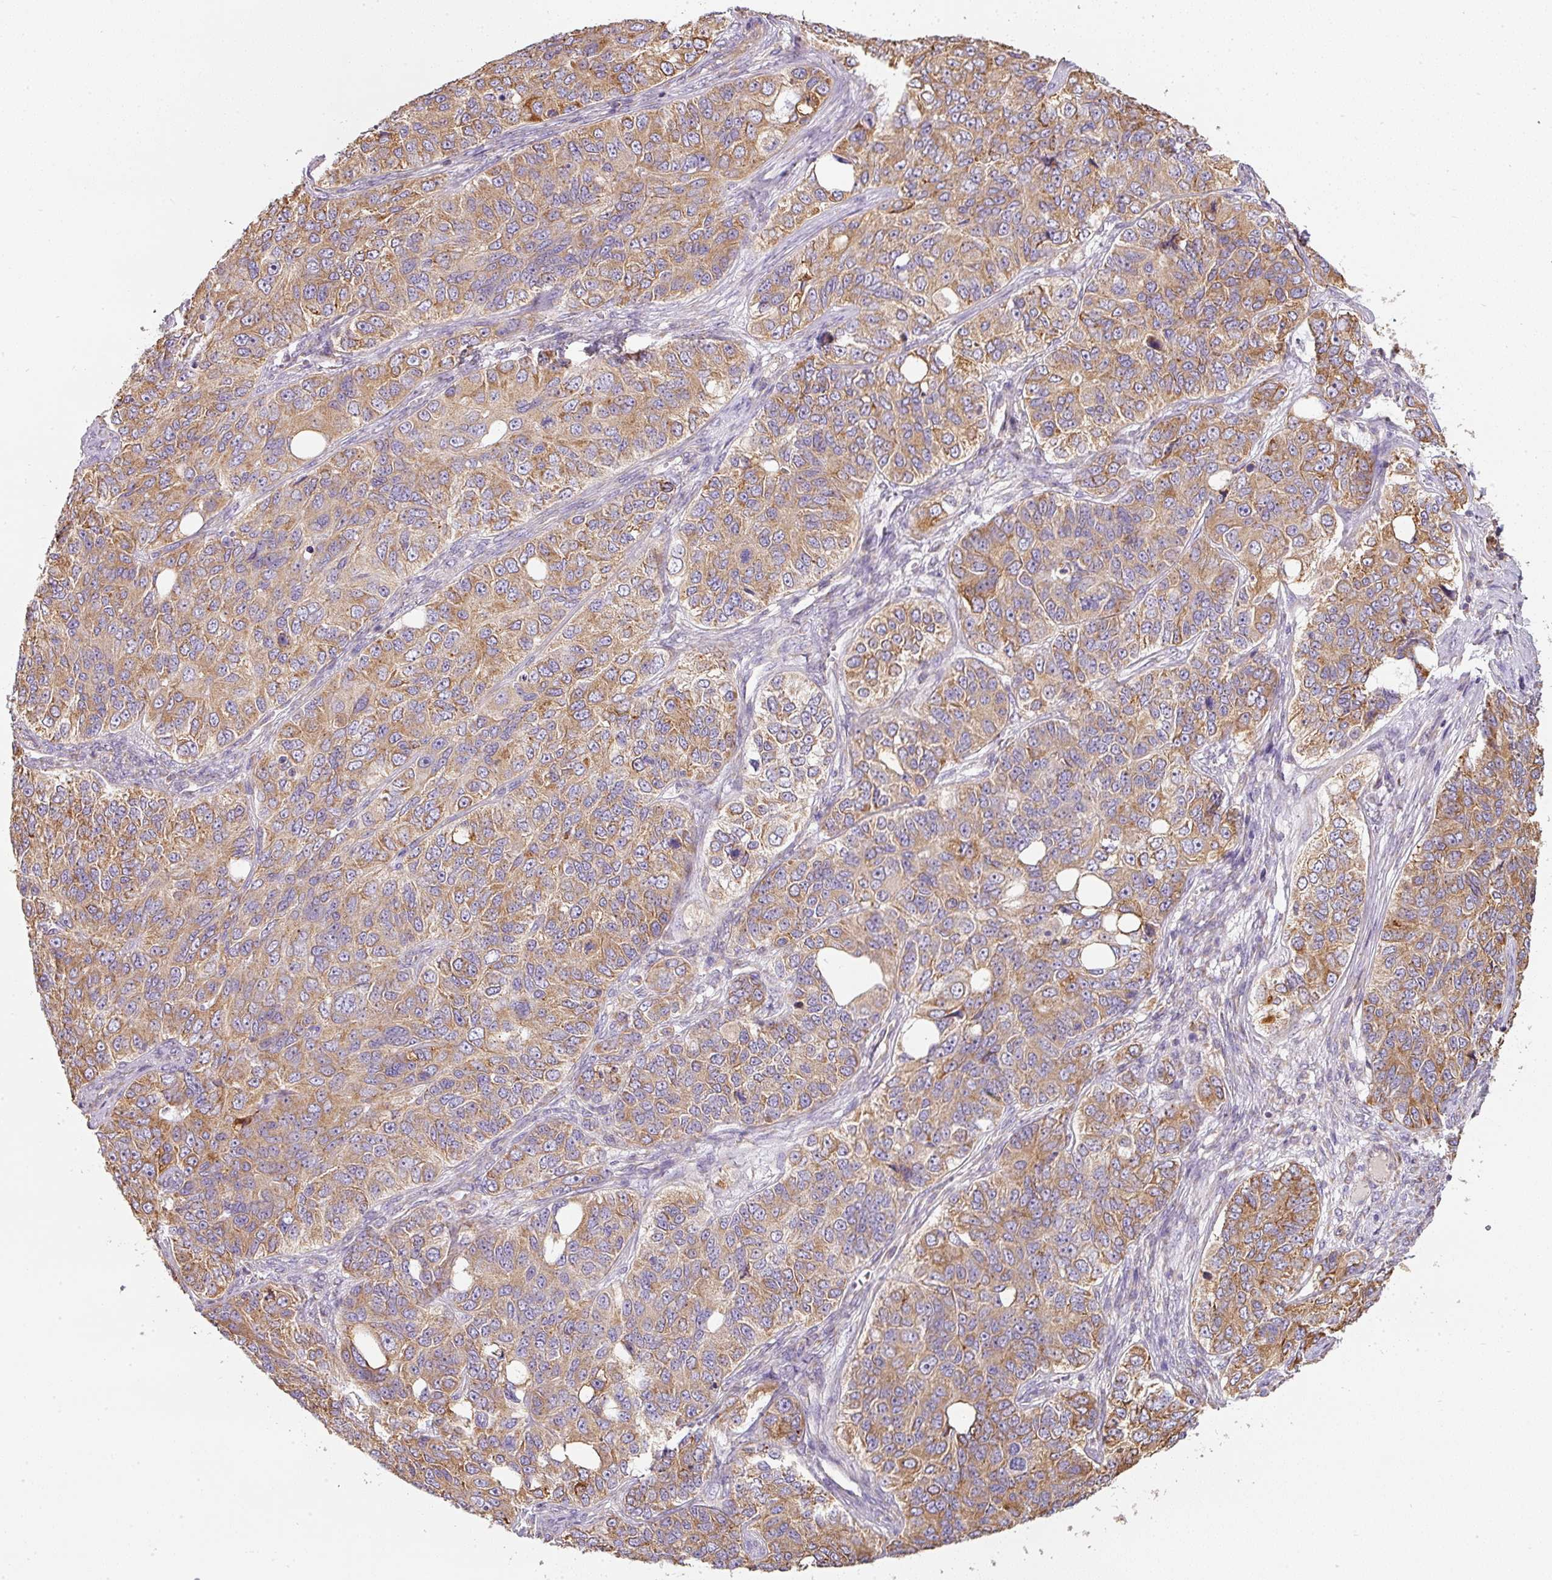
{"staining": {"intensity": "moderate", "quantity": ">75%", "location": "cytoplasmic/membranous"}, "tissue": "ovarian cancer", "cell_type": "Tumor cells", "image_type": "cancer", "snomed": [{"axis": "morphology", "description": "Carcinoma, endometroid"}, {"axis": "topography", "description": "Ovary"}], "caption": "Protein expression by immunohistochemistry shows moderate cytoplasmic/membranous expression in about >75% of tumor cells in endometroid carcinoma (ovarian). The protein is shown in brown color, while the nuclei are stained blue.", "gene": "MORN4", "patient": {"sex": "female", "age": 51}}